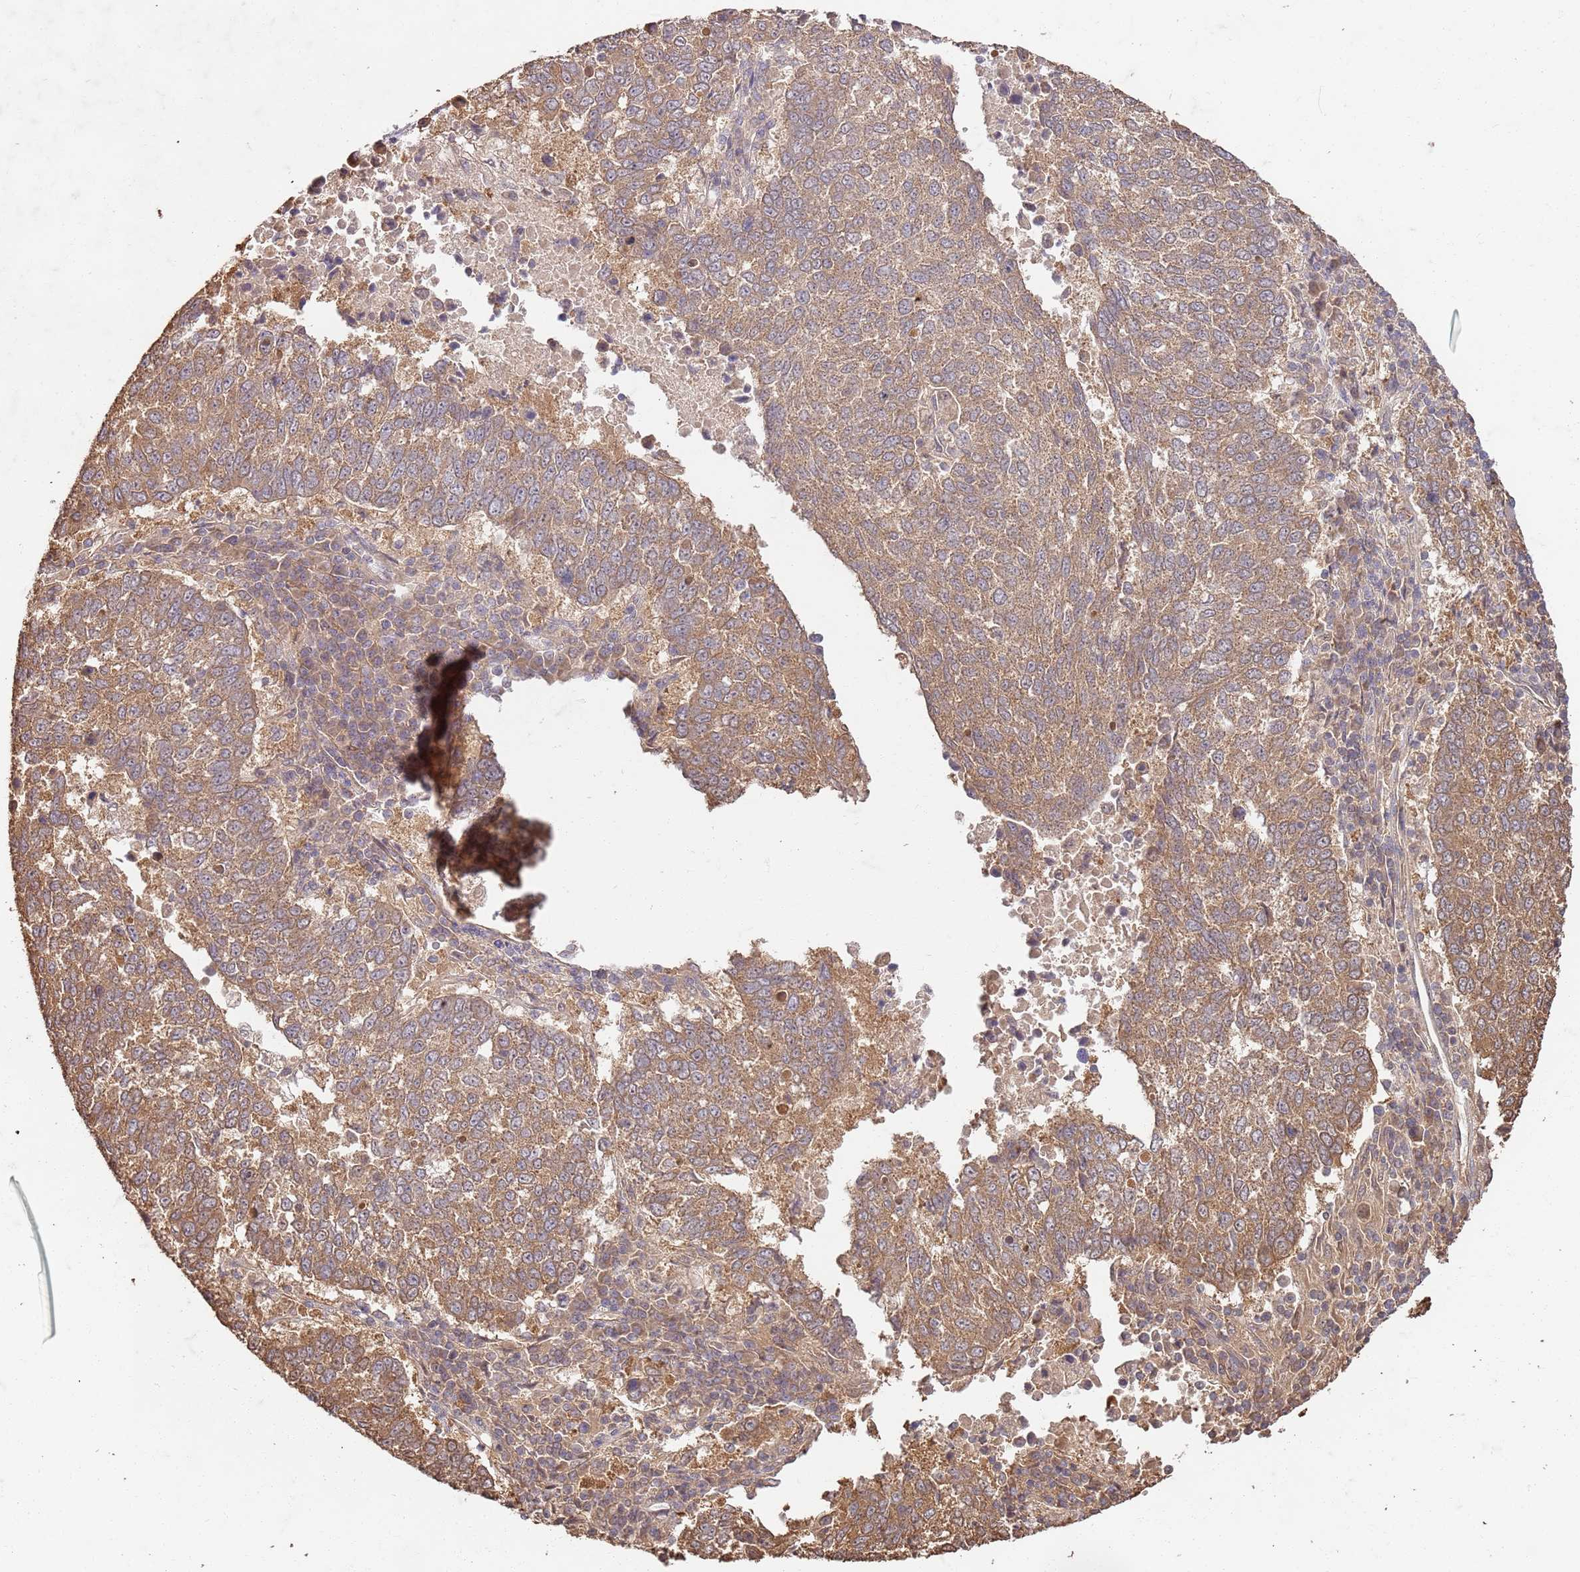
{"staining": {"intensity": "moderate", "quantity": ">75%", "location": "cytoplasmic/membranous"}, "tissue": "lung cancer", "cell_type": "Tumor cells", "image_type": "cancer", "snomed": [{"axis": "morphology", "description": "Squamous cell carcinoma, NOS"}, {"axis": "topography", "description": "Lung"}], "caption": "Protein expression by IHC exhibits moderate cytoplasmic/membranous expression in about >75% of tumor cells in lung cancer.", "gene": "UBE3A", "patient": {"sex": "male", "age": 73}}